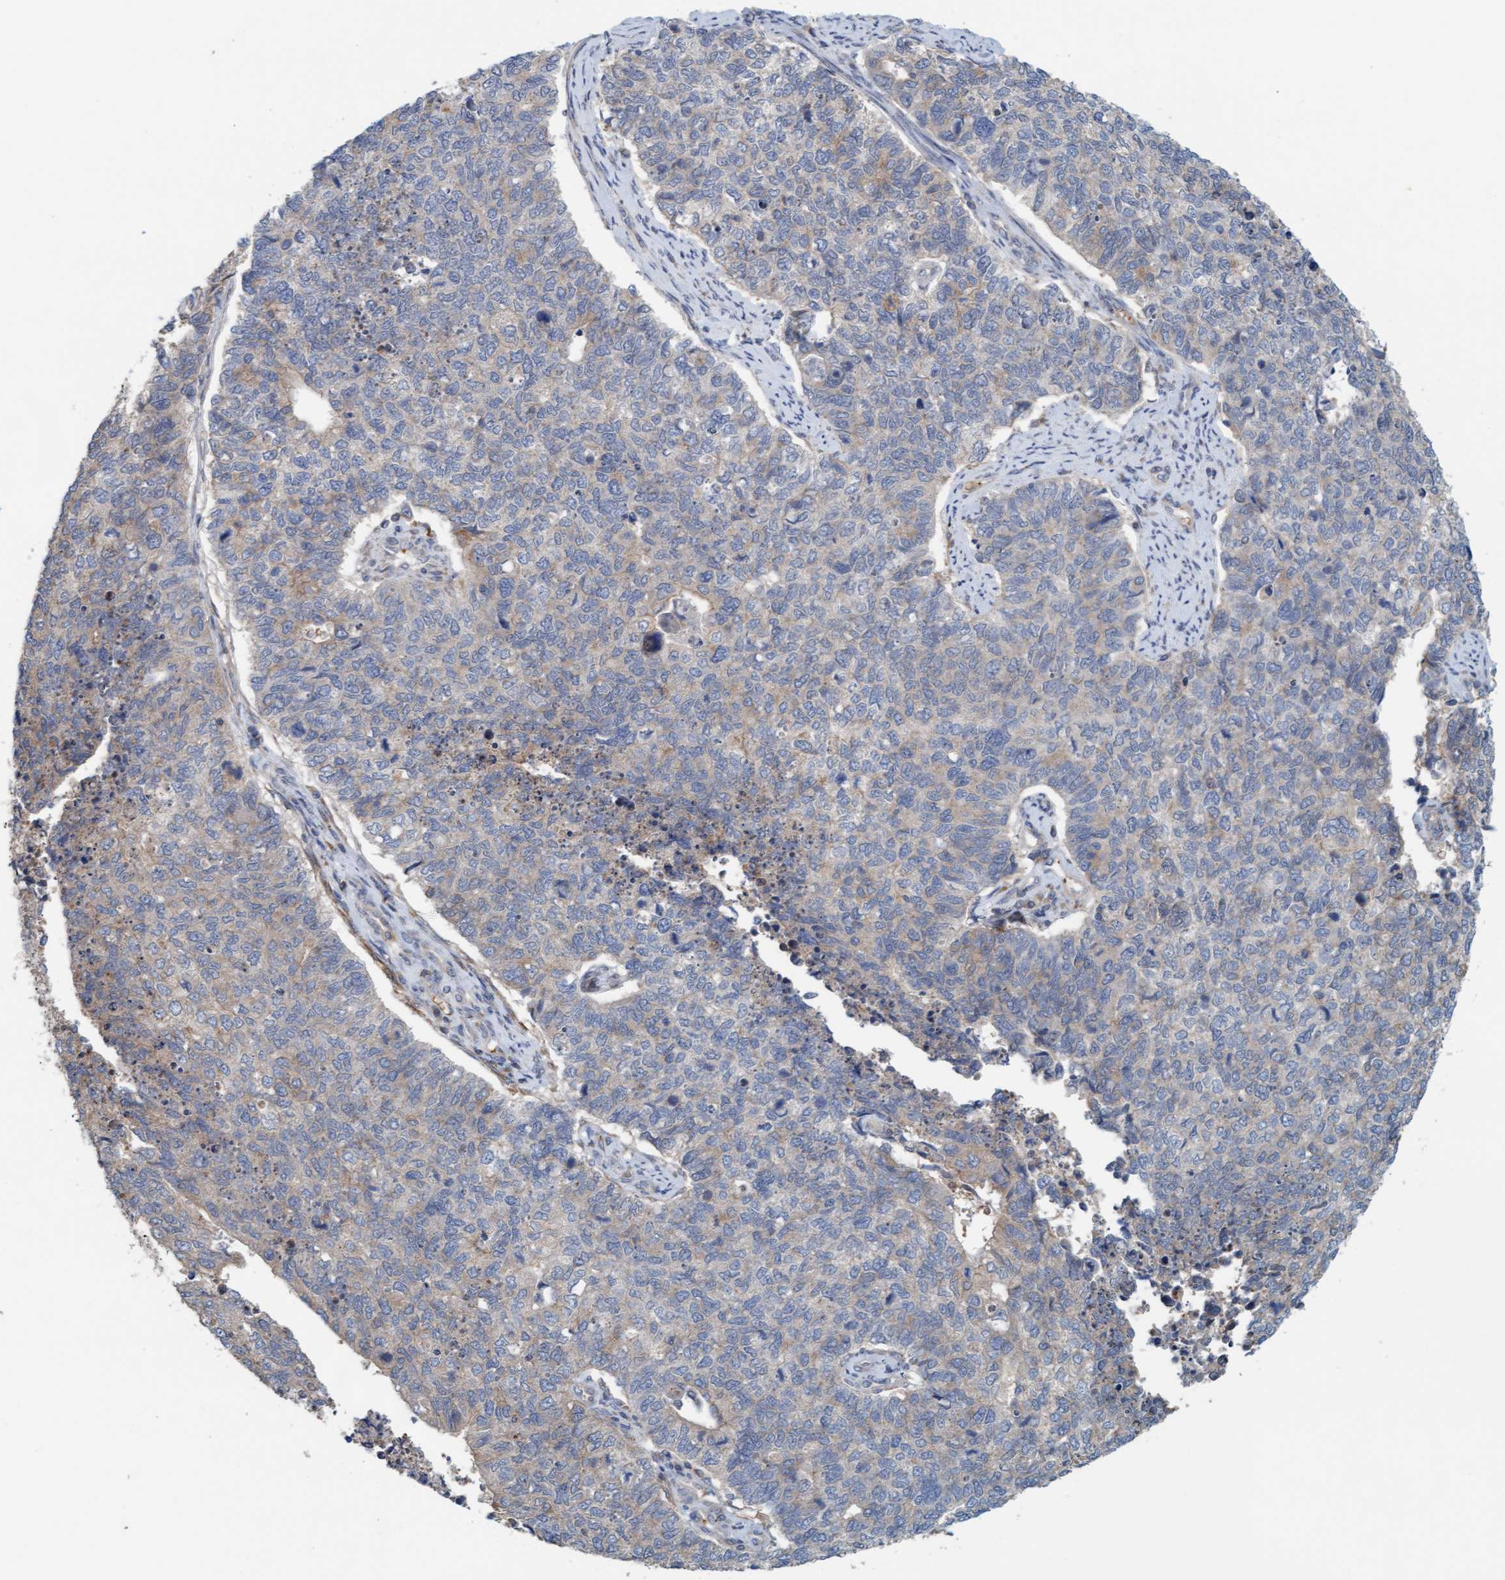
{"staining": {"intensity": "weak", "quantity": "<25%", "location": "cytoplasmic/membranous"}, "tissue": "cervical cancer", "cell_type": "Tumor cells", "image_type": "cancer", "snomed": [{"axis": "morphology", "description": "Squamous cell carcinoma, NOS"}, {"axis": "topography", "description": "Cervix"}], "caption": "Immunohistochemistry histopathology image of neoplastic tissue: human cervical cancer (squamous cell carcinoma) stained with DAB demonstrates no significant protein positivity in tumor cells.", "gene": "UBAP1", "patient": {"sex": "female", "age": 63}}